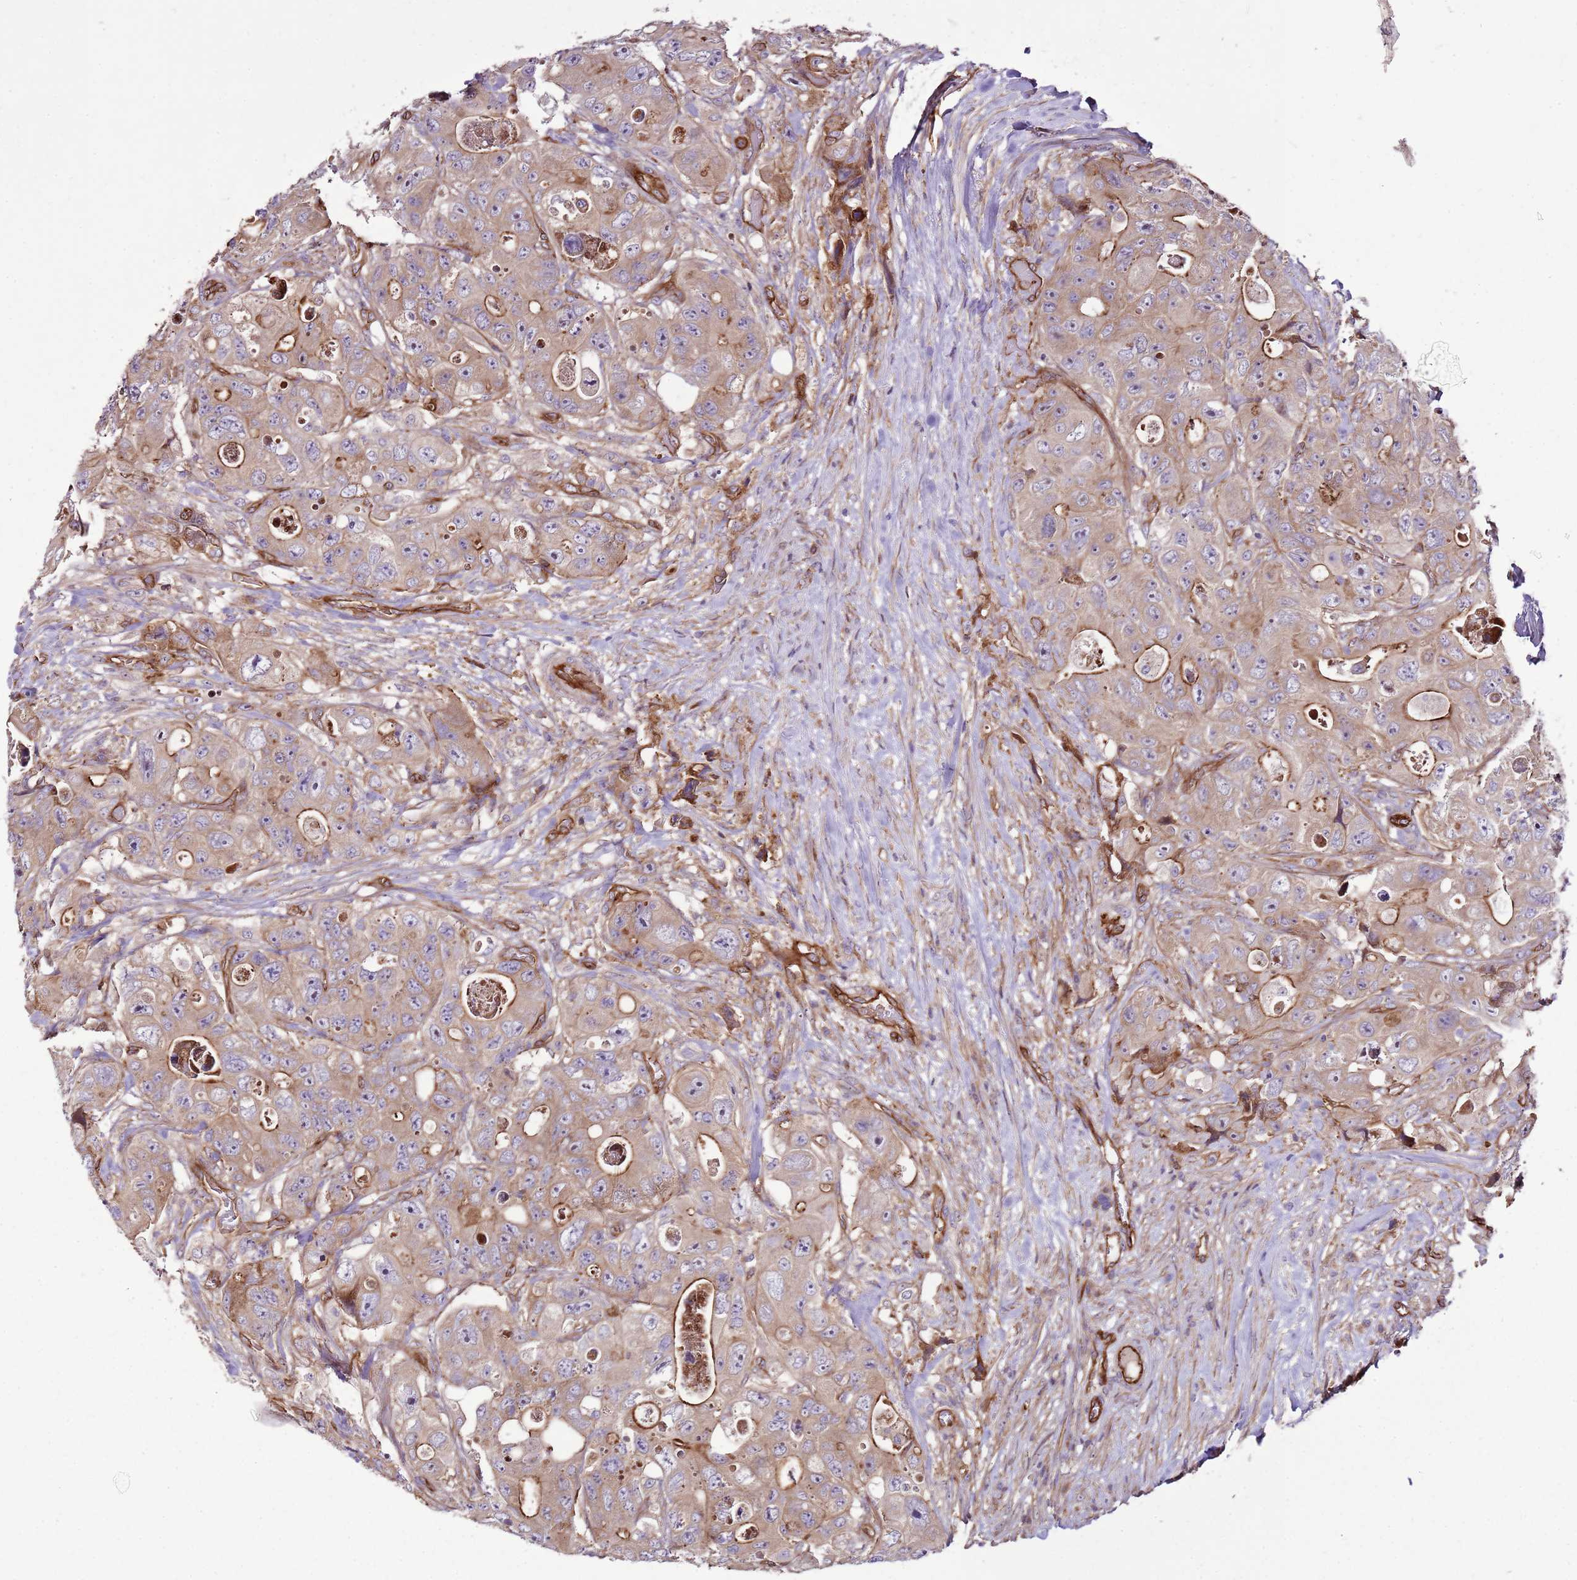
{"staining": {"intensity": "strong", "quantity": "25%-75%", "location": "cytoplasmic/membranous"}, "tissue": "colorectal cancer", "cell_type": "Tumor cells", "image_type": "cancer", "snomed": [{"axis": "morphology", "description": "Adenocarcinoma, NOS"}, {"axis": "topography", "description": "Colon"}], "caption": "Protein staining of colorectal adenocarcinoma tissue reveals strong cytoplasmic/membranous expression in approximately 25%-75% of tumor cells.", "gene": "ZNF827", "patient": {"sex": "female", "age": 46}}